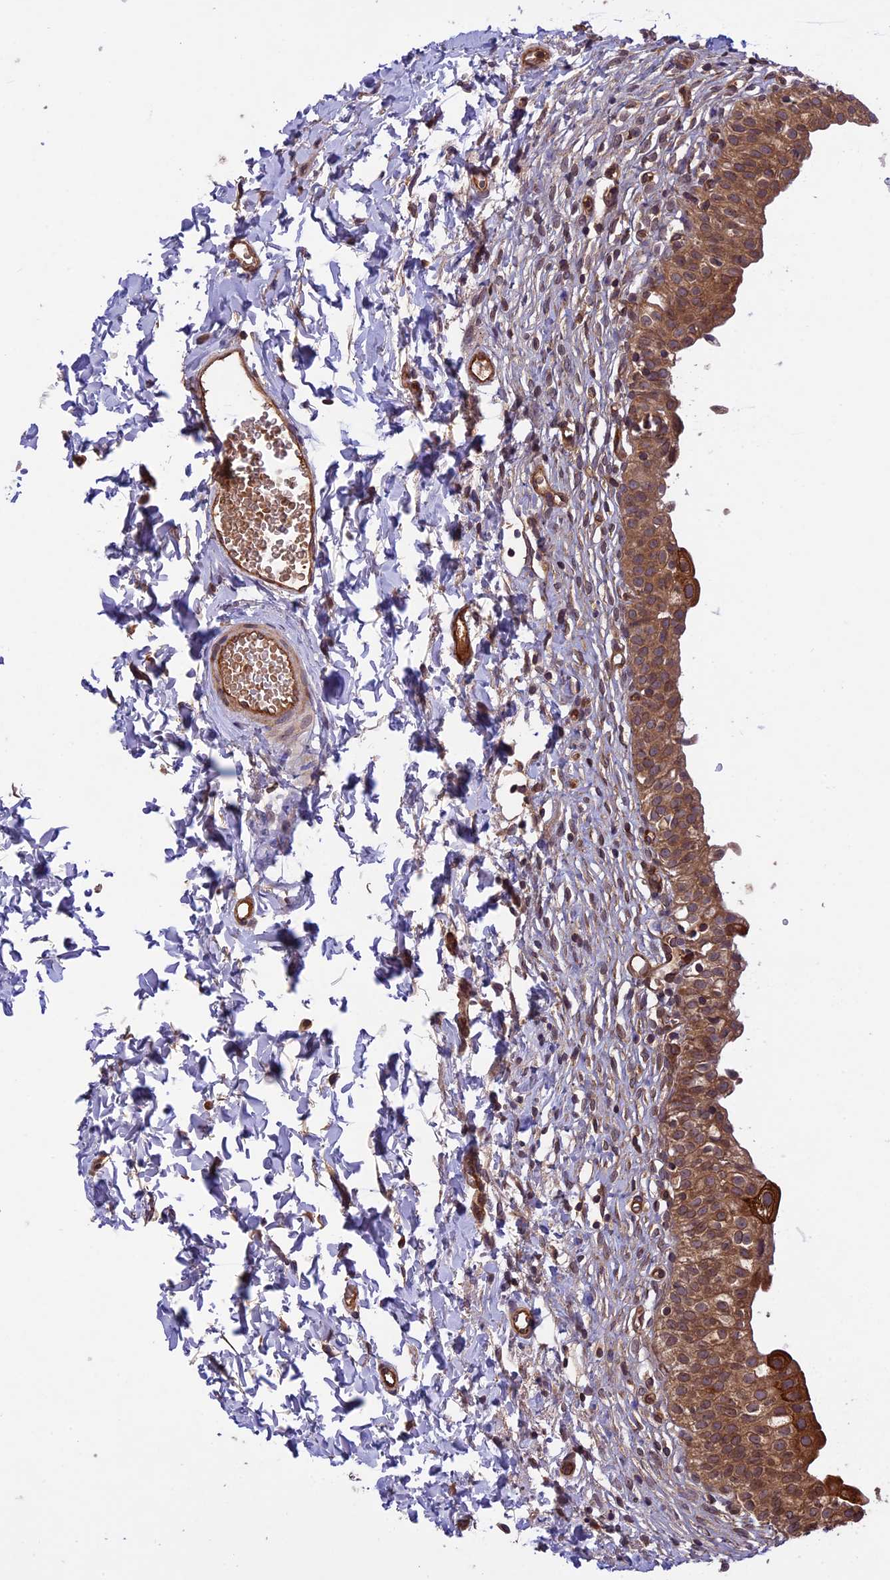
{"staining": {"intensity": "moderate", "quantity": ">75%", "location": "cytoplasmic/membranous"}, "tissue": "urinary bladder", "cell_type": "Urothelial cells", "image_type": "normal", "snomed": [{"axis": "morphology", "description": "Normal tissue, NOS"}, {"axis": "topography", "description": "Urinary bladder"}], "caption": "An immunohistochemistry image of normal tissue is shown. Protein staining in brown shows moderate cytoplasmic/membranous positivity in urinary bladder within urothelial cells. Ihc stains the protein in brown and the nuclei are stained blue.", "gene": "CCDC125", "patient": {"sex": "male", "age": 55}}